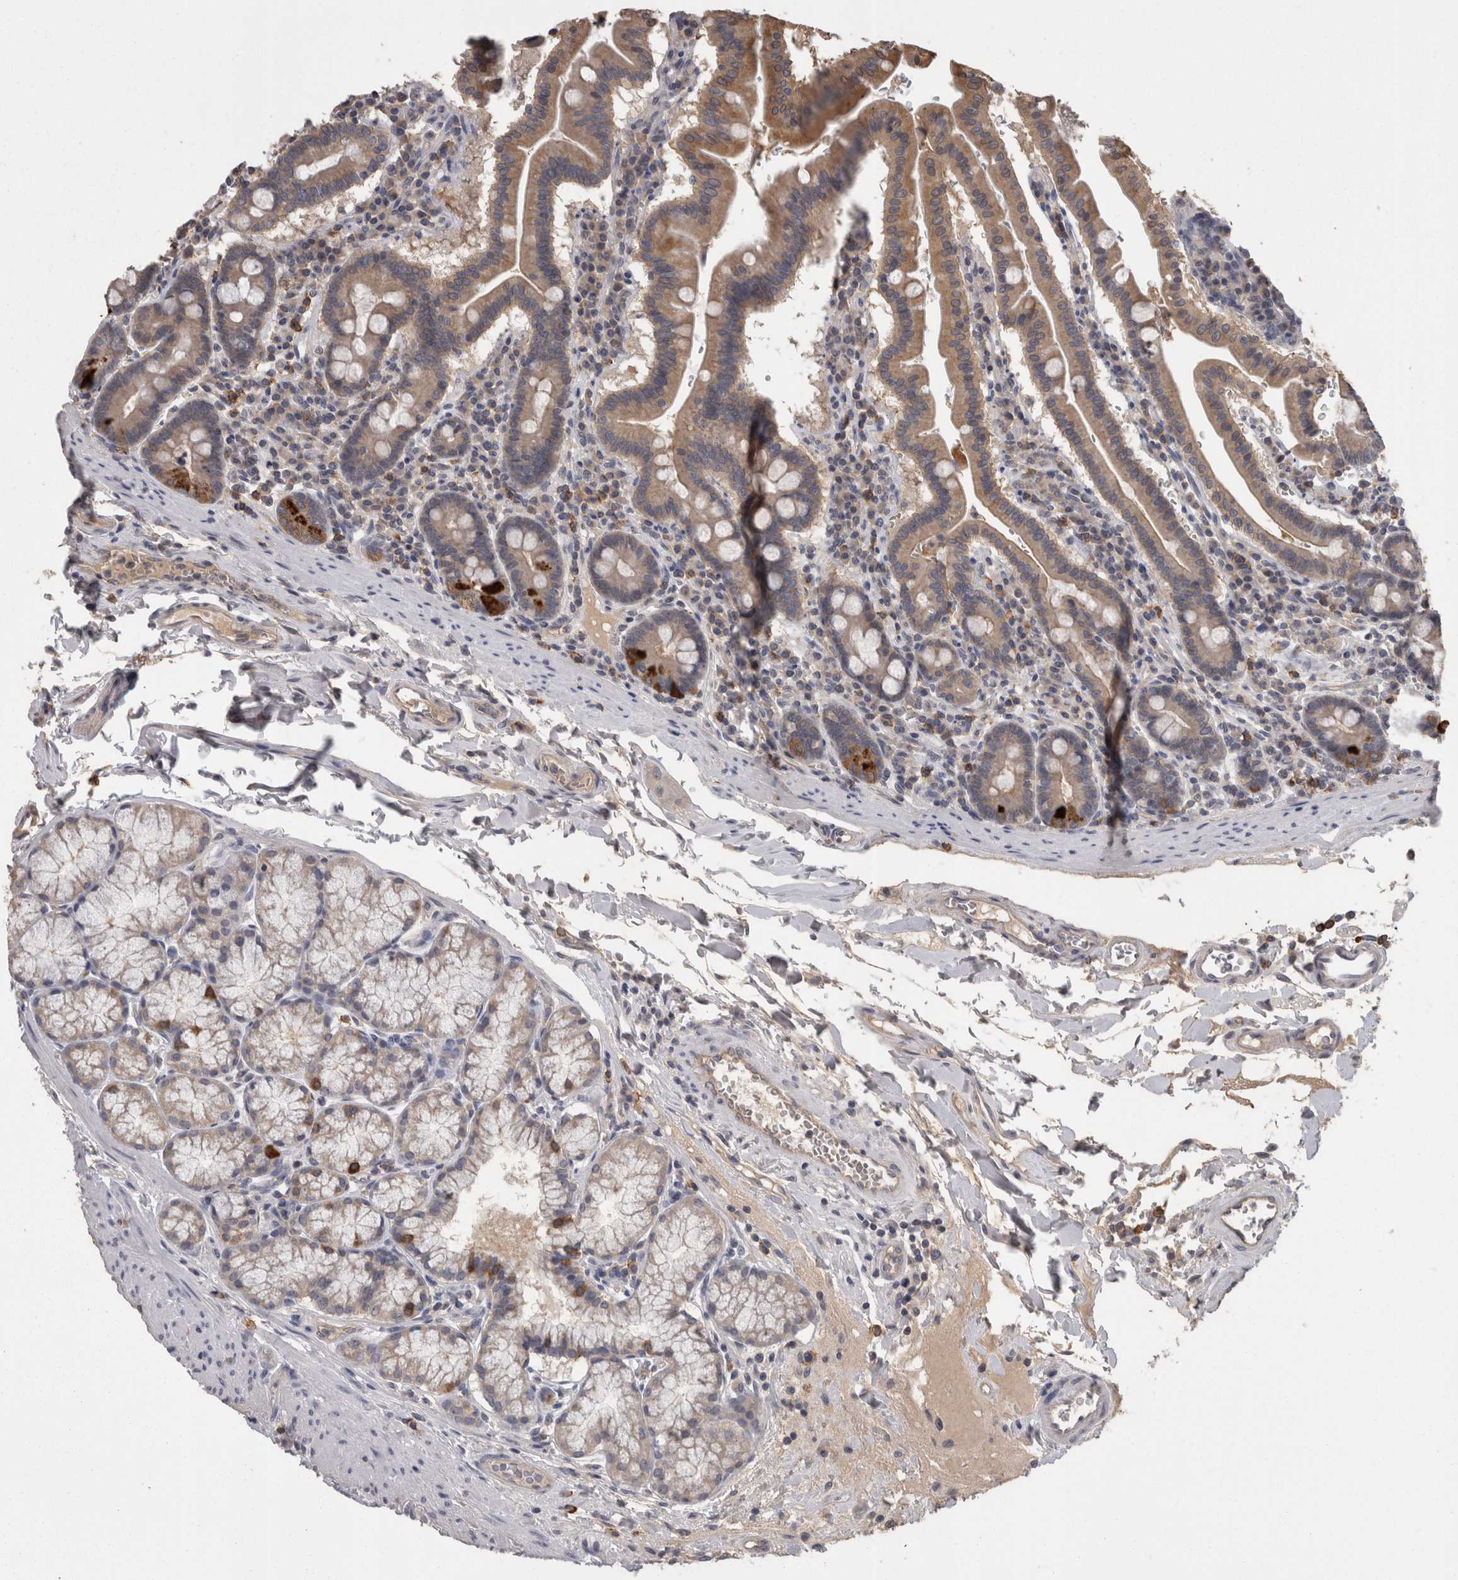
{"staining": {"intensity": "moderate", "quantity": ">75%", "location": "cytoplasmic/membranous"}, "tissue": "duodenum", "cell_type": "Glandular cells", "image_type": "normal", "snomed": [{"axis": "morphology", "description": "Normal tissue, NOS"}, {"axis": "morphology", "description": "Adenocarcinoma, NOS"}, {"axis": "topography", "description": "Pancreas"}, {"axis": "topography", "description": "Duodenum"}], "caption": "Duodenum stained with IHC reveals moderate cytoplasmic/membranous expression in approximately >75% of glandular cells. The staining was performed using DAB, with brown indicating positive protein expression. Nuclei are stained blue with hematoxylin.", "gene": "PON3", "patient": {"sex": "male", "age": 50}}